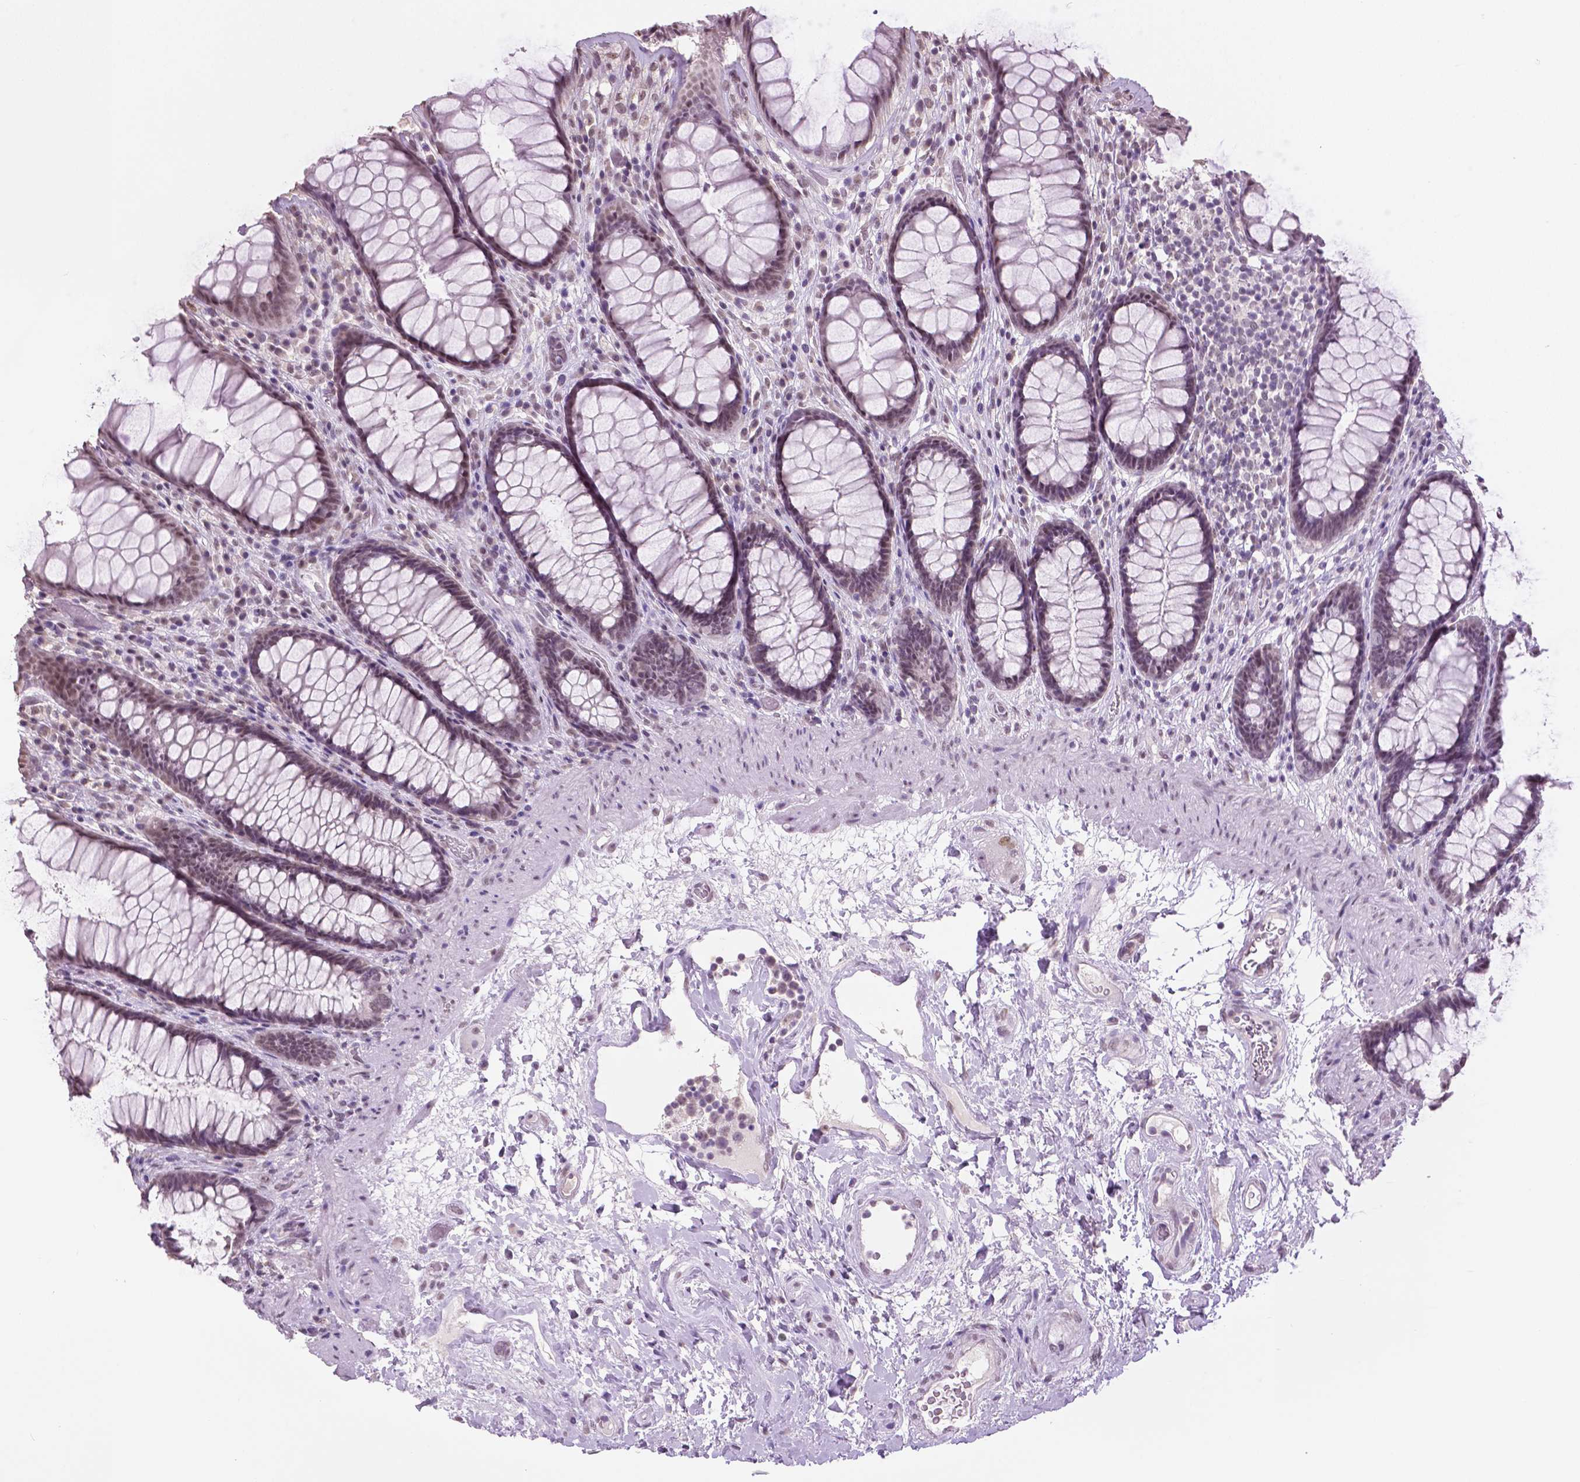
{"staining": {"intensity": "weak", "quantity": "25%-75%", "location": "nuclear"}, "tissue": "rectum", "cell_type": "Glandular cells", "image_type": "normal", "snomed": [{"axis": "morphology", "description": "Normal tissue, NOS"}, {"axis": "topography", "description": "Rectum"}], "caption": "Benign rectum exhibits weak nuclear staining in approximately 25%-75% of glandular cells, visualized by immunohistochemistry.", "gene": "IGF2BP1", "patient": {"sex": "male", "age": 72}}